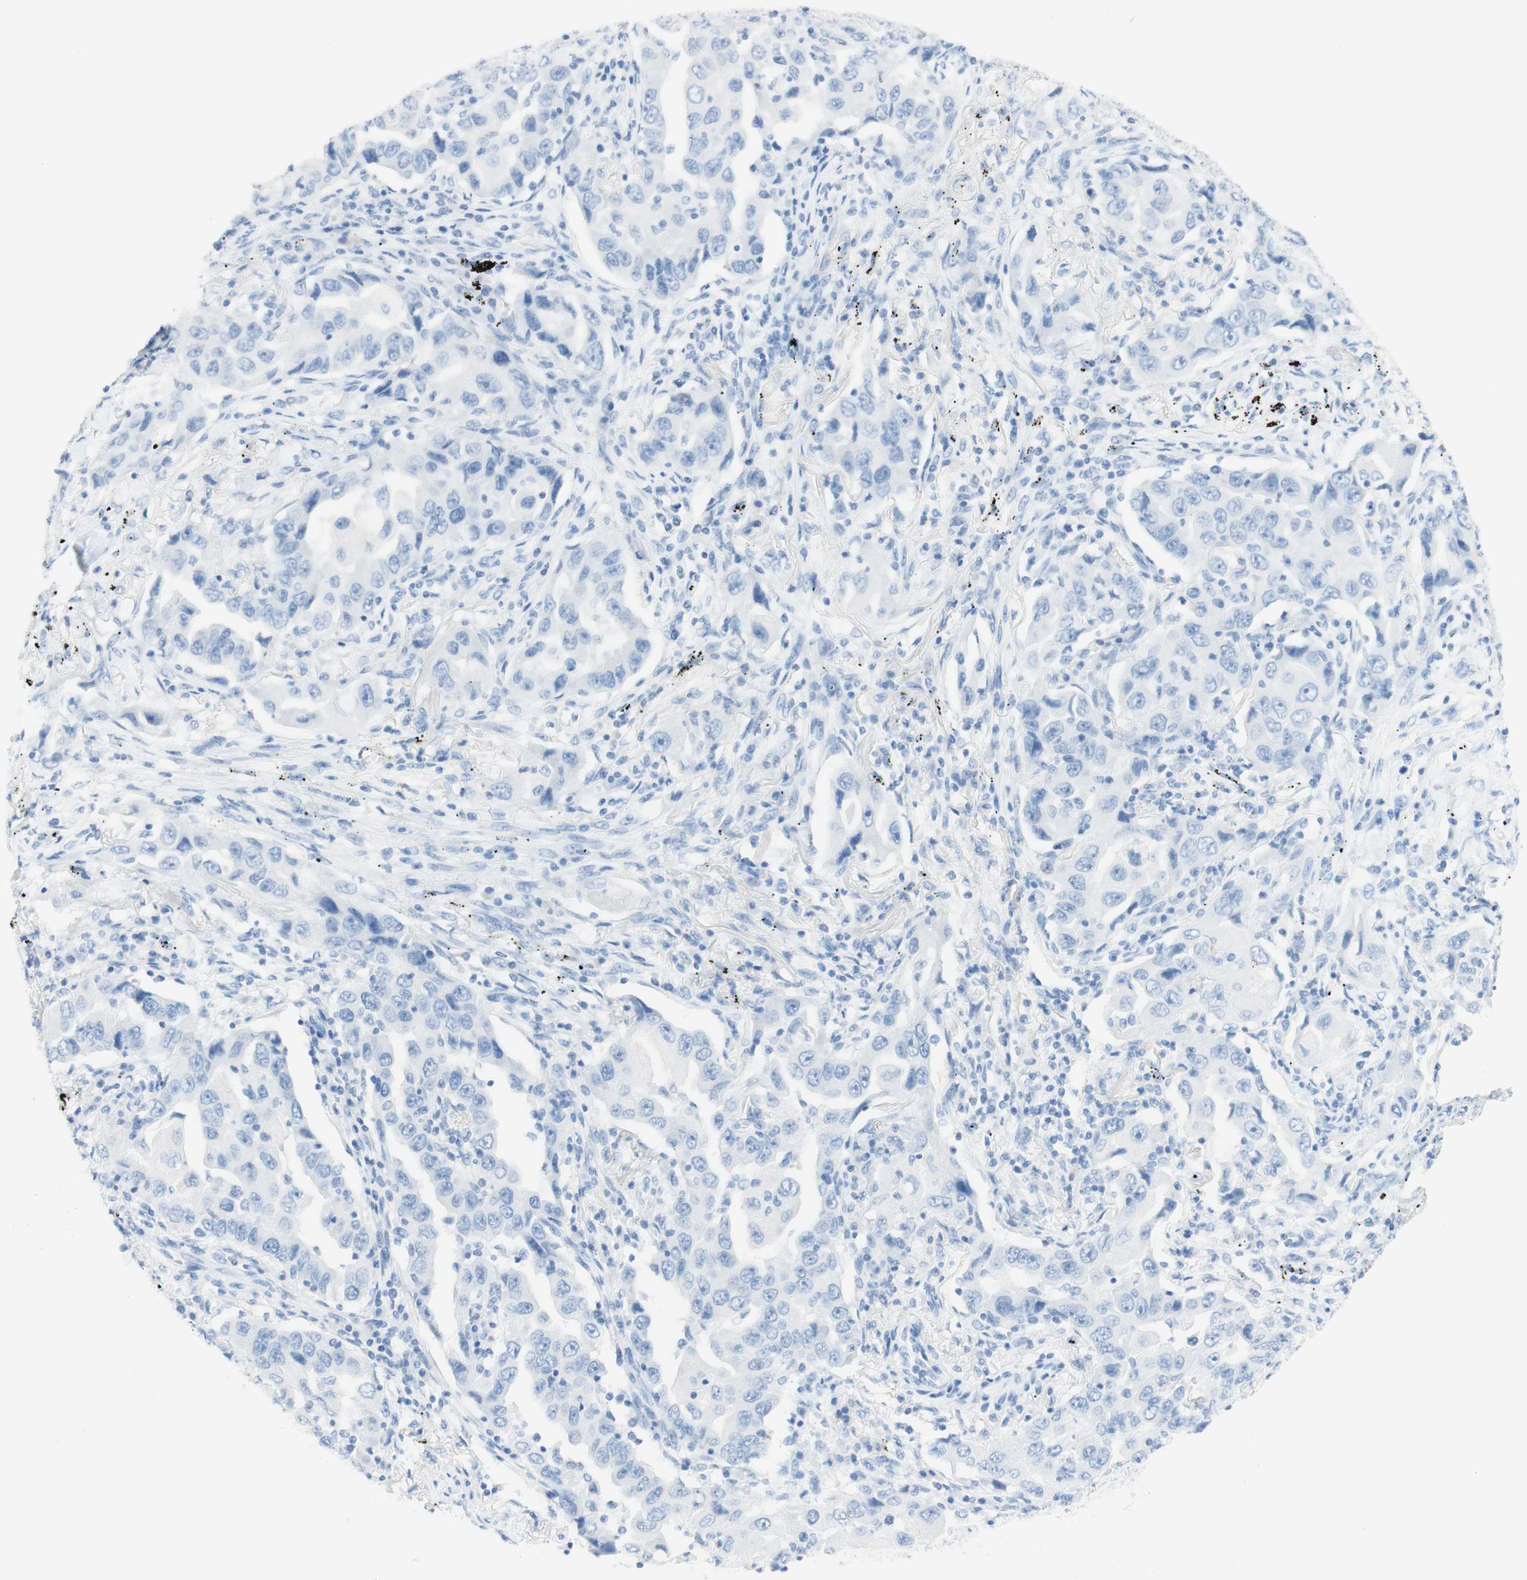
{"staining": {"intensity": "negative", "quantity": "none", "location": "none"}, "tissue": "lung cancer", "cell_type": "Tumor cells", "image_type": "cancer", "snomed": [{"axis": "morphology", "description": "Adenocarcinoma, NOS"}, {"axis": "topography", "description": "Lung"}], "caption": "This is an IHC image of human adenocarcinoma (lung). There is no staining in tumor cells.", "gene": "TPO", "patient": {"sex": "female", "age": 65}}